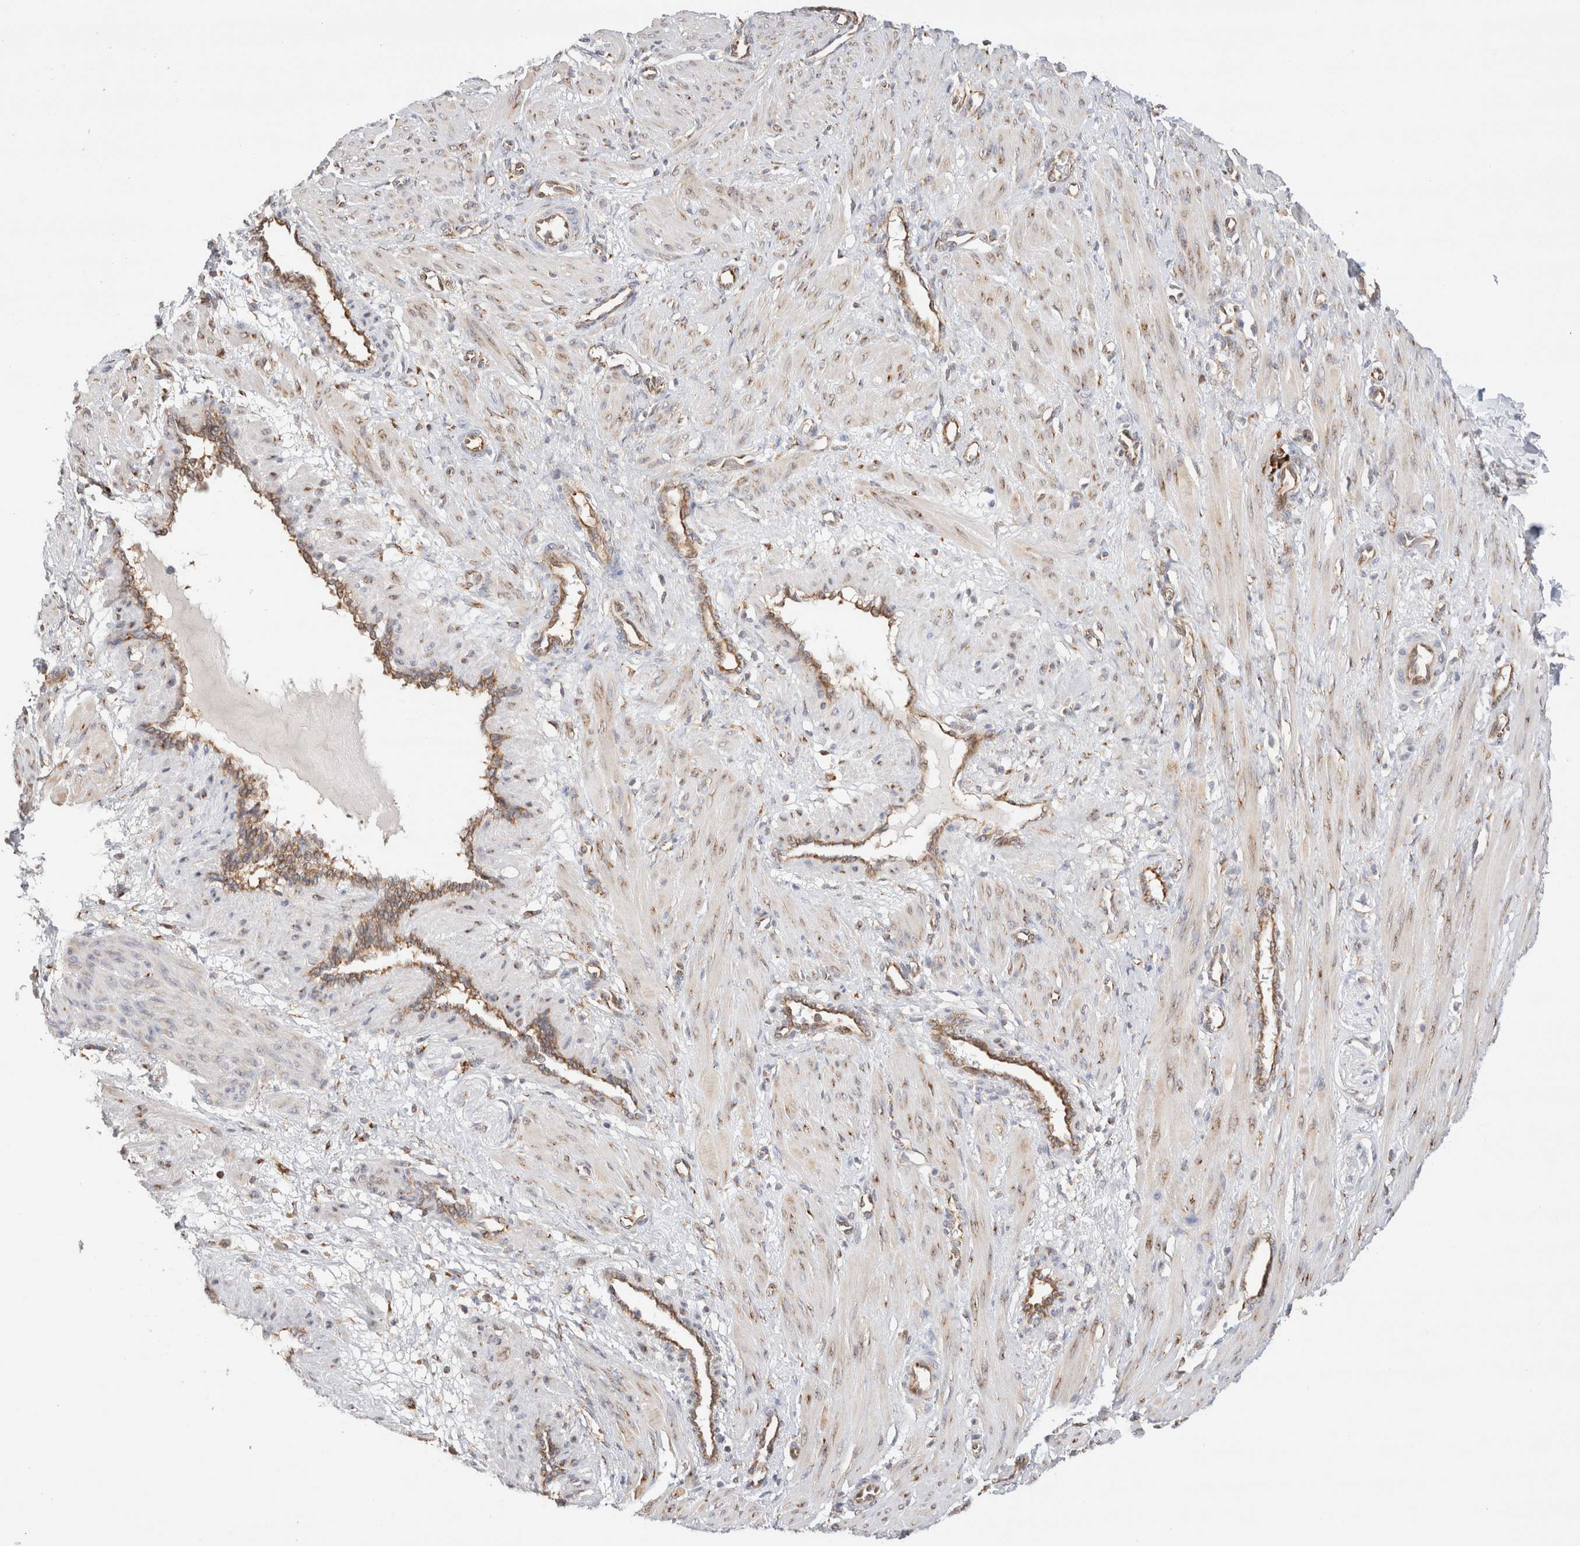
{"staining": {"intensity": "moderate", "quantity": "<25%", "location": "cytoplasmic/membranous"}, "tissue": "smooth muscle", "cell_type": "Smooth muscle cells", "image_type": "normal", "snomed": [{"axis": "morphology", "description": "Normal tissue, NOS"}, {"axis": "topography", "description": "Endometrium"}], "caption": "Protein staining by IHC displays moderate cytoplasmic/membranous staining in about <25% of smooth muscle cells in benign smooth muscle.", "gene": "ZC2HC1A", "patient": {"sex": "female", "age": 33}}